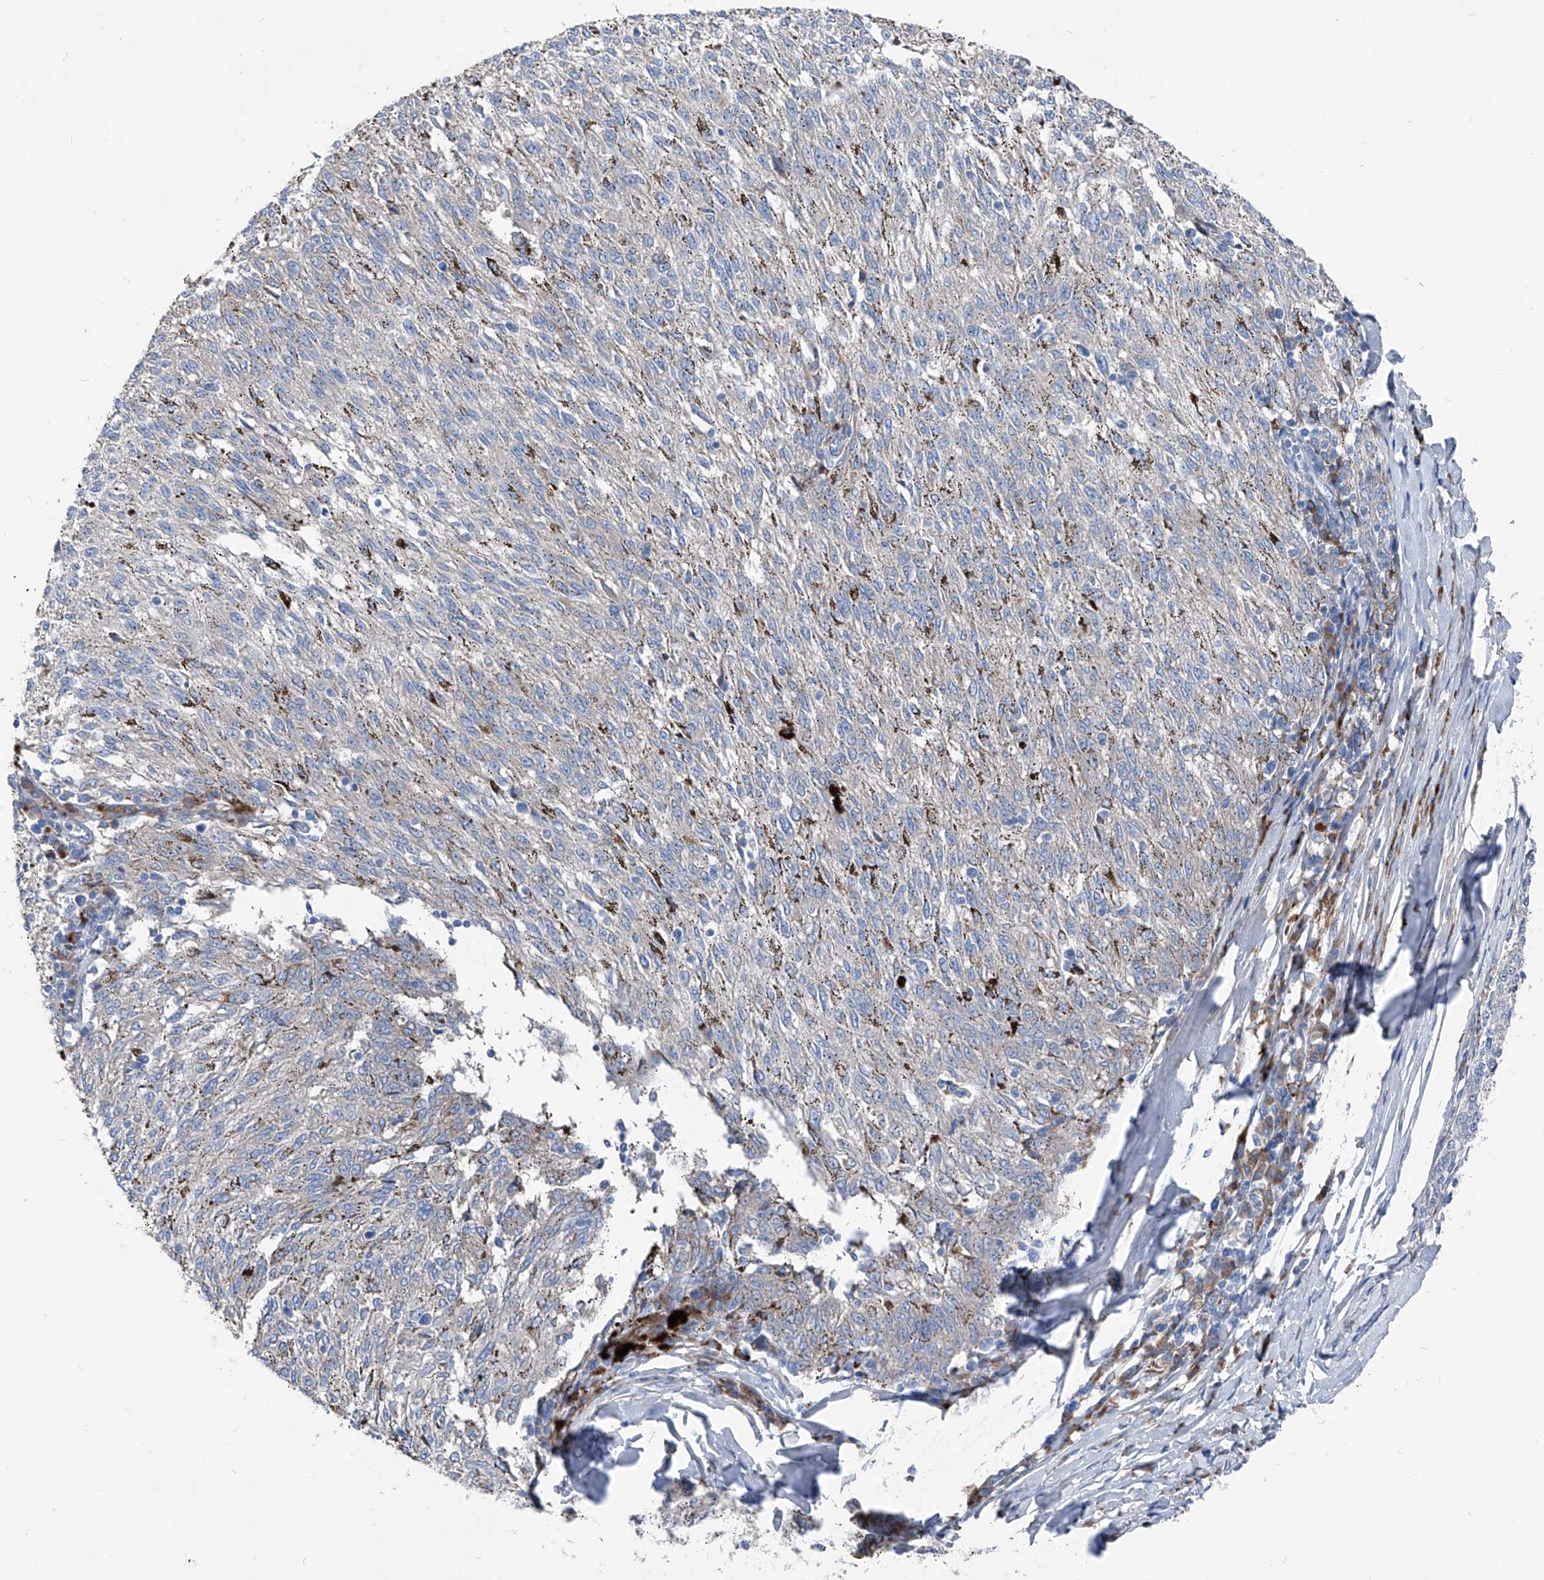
{"staining": {"intensity": "negative", "quantity": "none", "location": "none"}, "tissue": "melanoma", "cell_type": "Tumor cells", "image_type": "cancer", "snomed": [{"axis": "morphology", "description": "Malignant melanoma, NOS"}, {"axis": "topography", "description": "Skin"}], "caption": "Immunohistochemistry image of neoplastic tissue: melanoma stained with DAB demonstrates no significant protein staining in tumor cells.", "gene": "IFI27", "patient": {"sex": "female", "age": 72}}